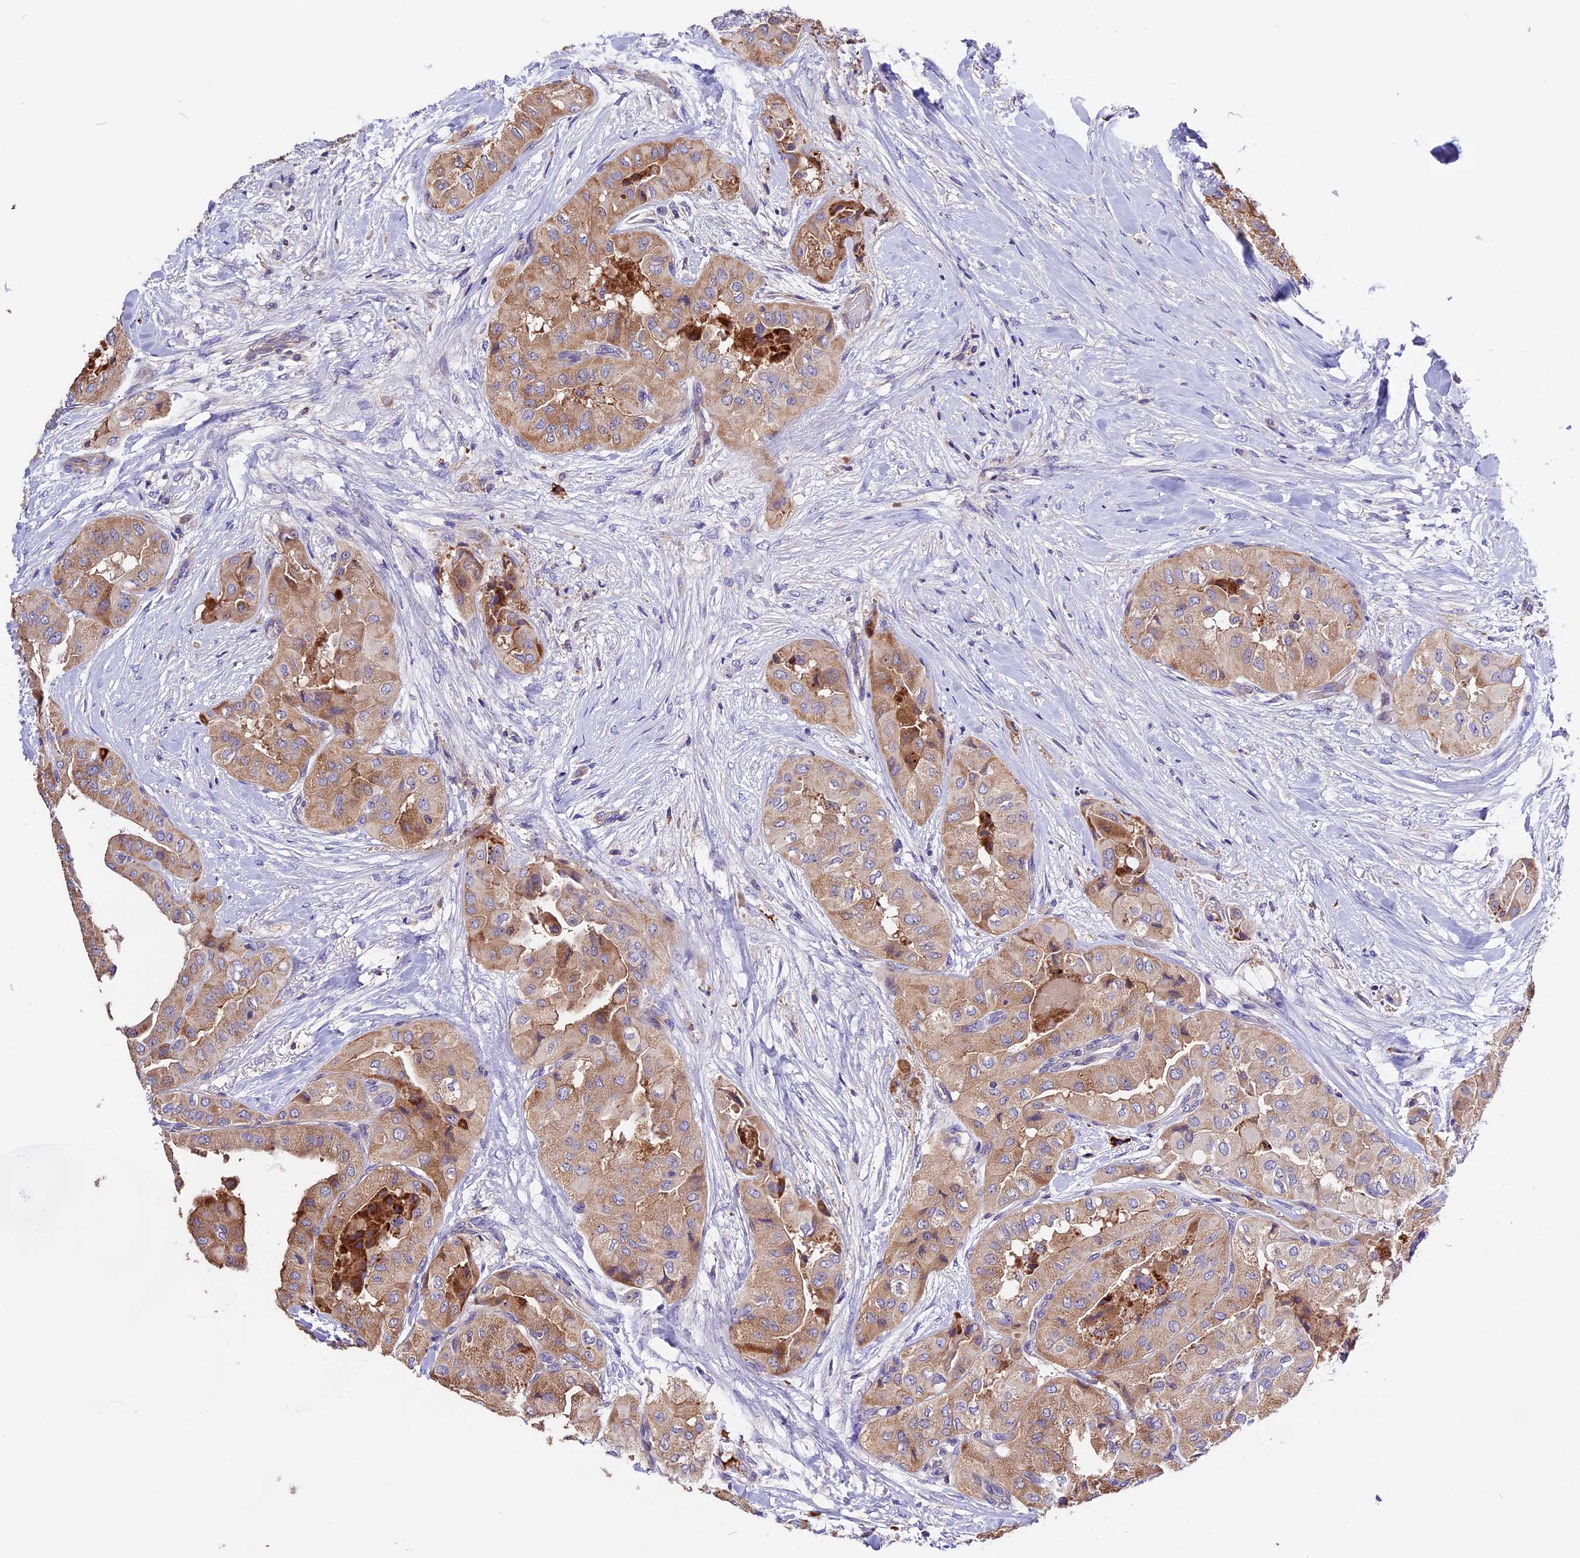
{"staining": {"intensity": "moderate", "quantity": ">75%", "location": "cytoplasmic/membranous"}, "tissue": "thyroid cancer", "cell_type": "Tumor cells", "image_type": "cancer", "snomed": [{"axis": "morphology", "description": "Normal tissue, NOS"}, {"axis": "morphology", "description": "Papillary adenocarcinoma, NOS"}, {"axis": "topography", "description": "Thyroid gland"}], "caption": "There is medium levels of moderate cytoplasmic/membranous positivity in tumor cells of thyroid papillary adenocarcinoma, as demonstrated by immunohistochemical staining (brown color).", "gene": "METTL22", "patient": {"sex": "female", "age": 59}}